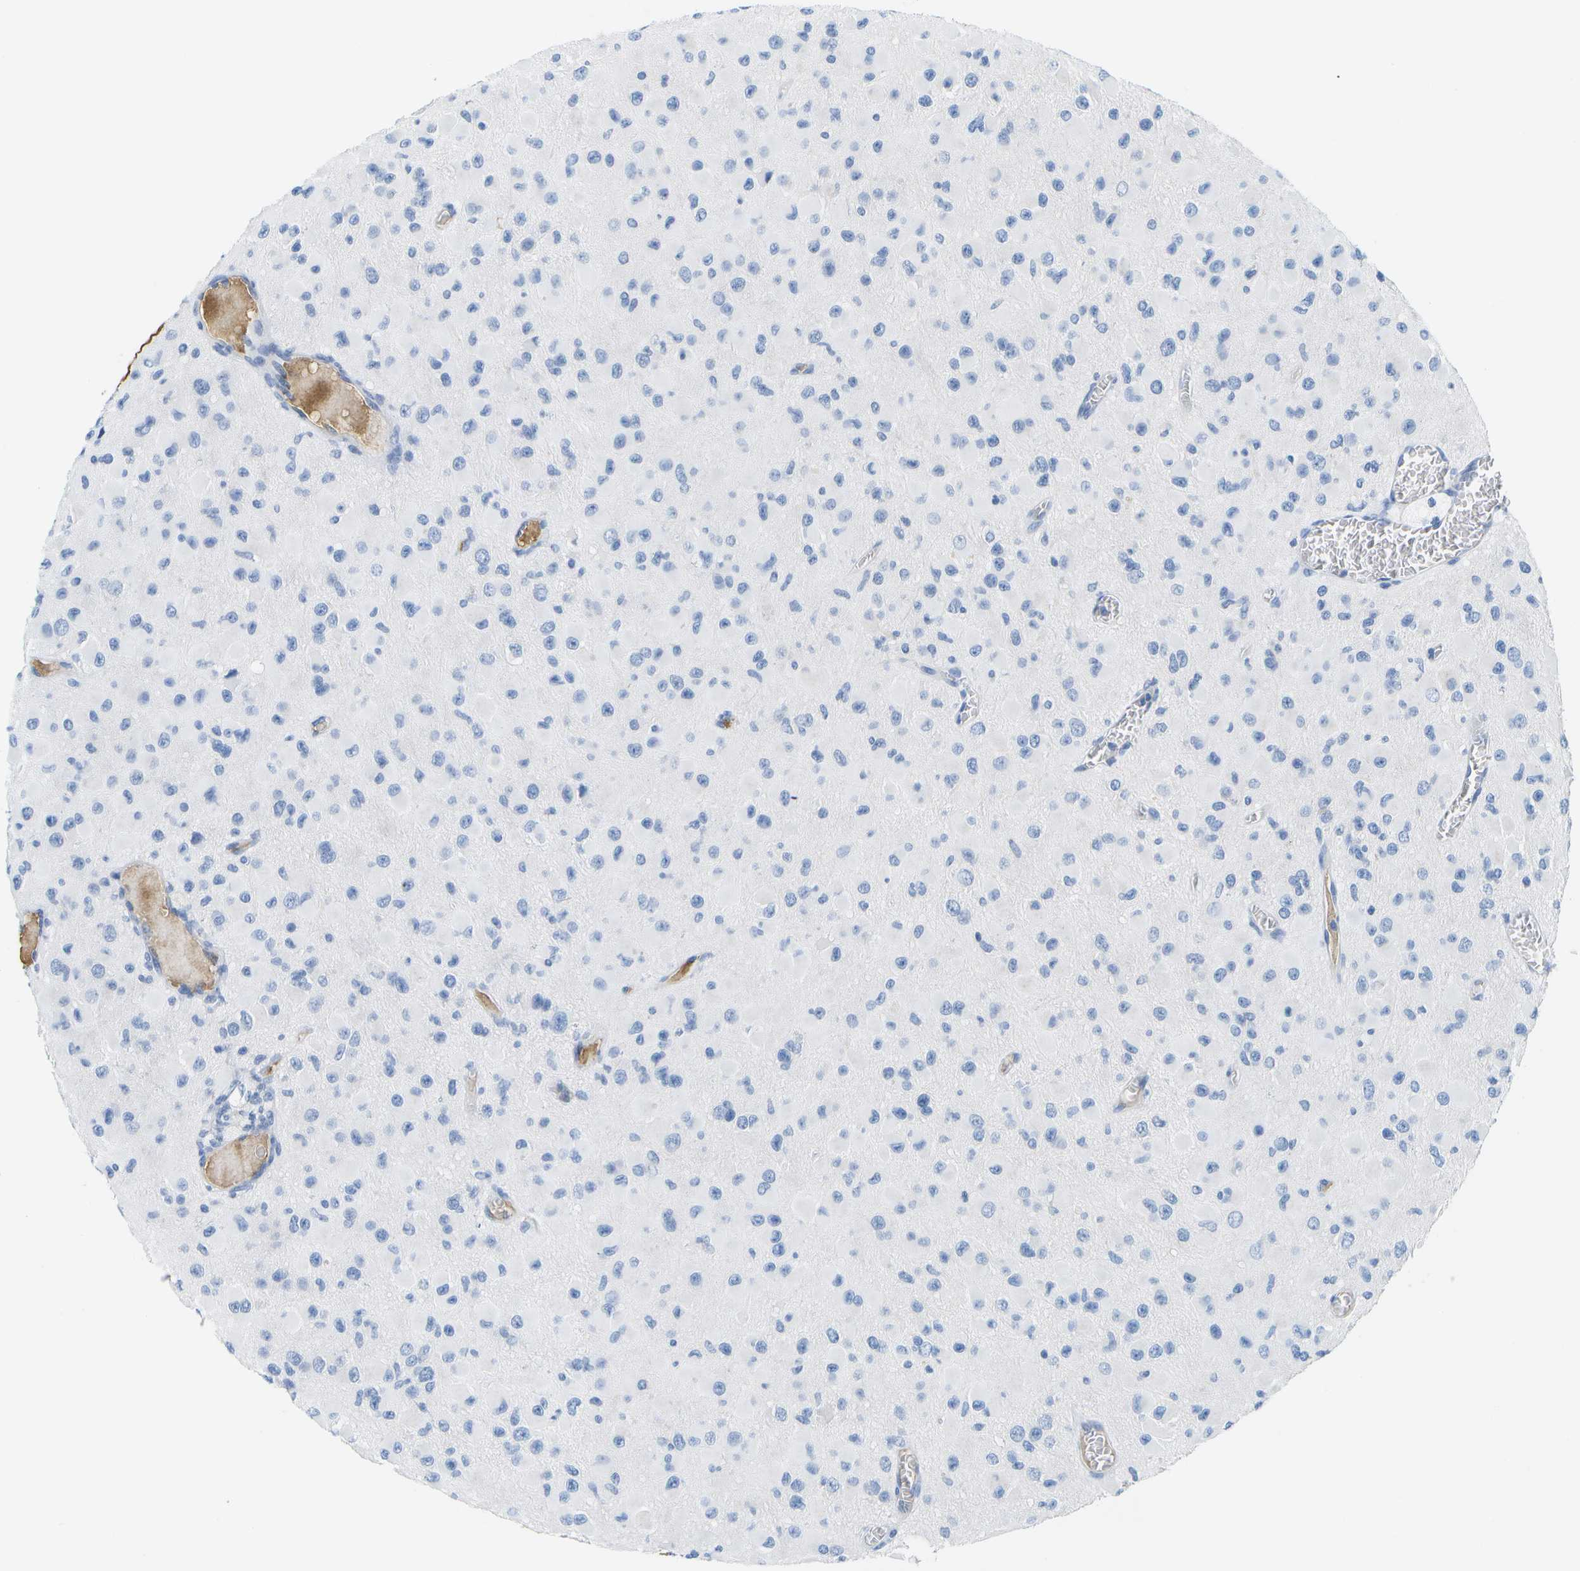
{"staining": {"intensity": "negative", "quantity": "none", "location": "none"}, "tissue": "glioma", "cell_type": "Tumor cells", "image_type": "cancer", "snomed": [{"axis": "morphology", "description": "Glioma, malignant, Low grade"}, {"axis": "topography", "description": "Brain"}], "caption": "The immunohistochemistry (IHC) histopathology image has no significant positivity in tumor cells of glioma tissue.", "gene": "SERPINA1", "patient": {"sex": "male", "age": 42}}